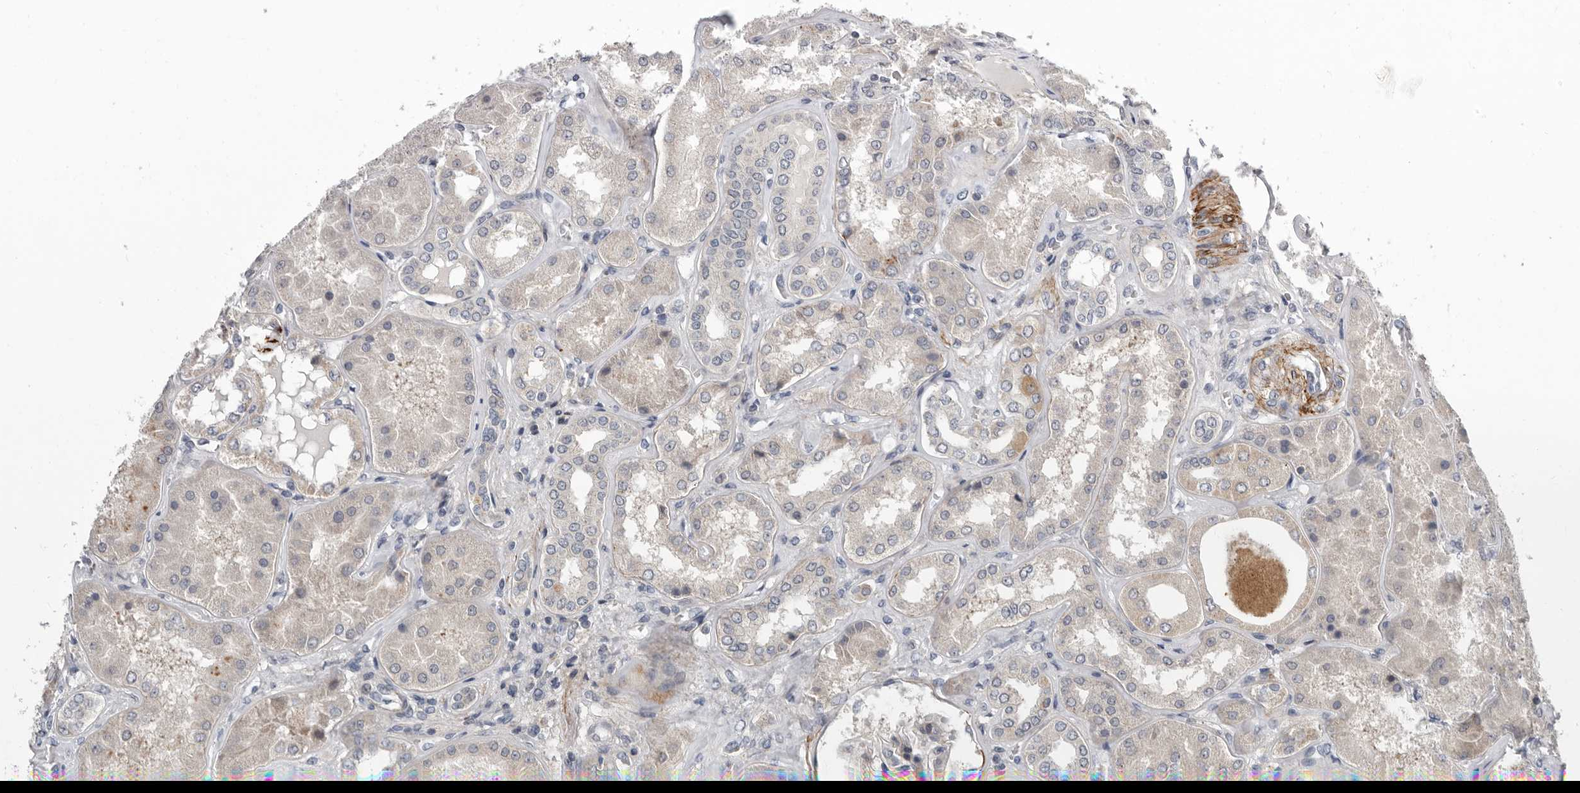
{"staining": {"intensity": "weak", "quantity": "<25%", "location": "cytoplasmic/membranous"}, "tissue": "kidney", "cell_type": "Cells in glomeruli", "image_type": "normal", "snomed": [{"axis": "morphology", "description": "Normal tissue, NOS"}, {"axis": "topography", "description": "Kidney"}], "caption": "Unremarkable kidney was stained to show a protein in brown. There is no significant staining in cells in glomeruli.", "gene": "FGFR4", "patient": {"sex": "female", "age": 56}}